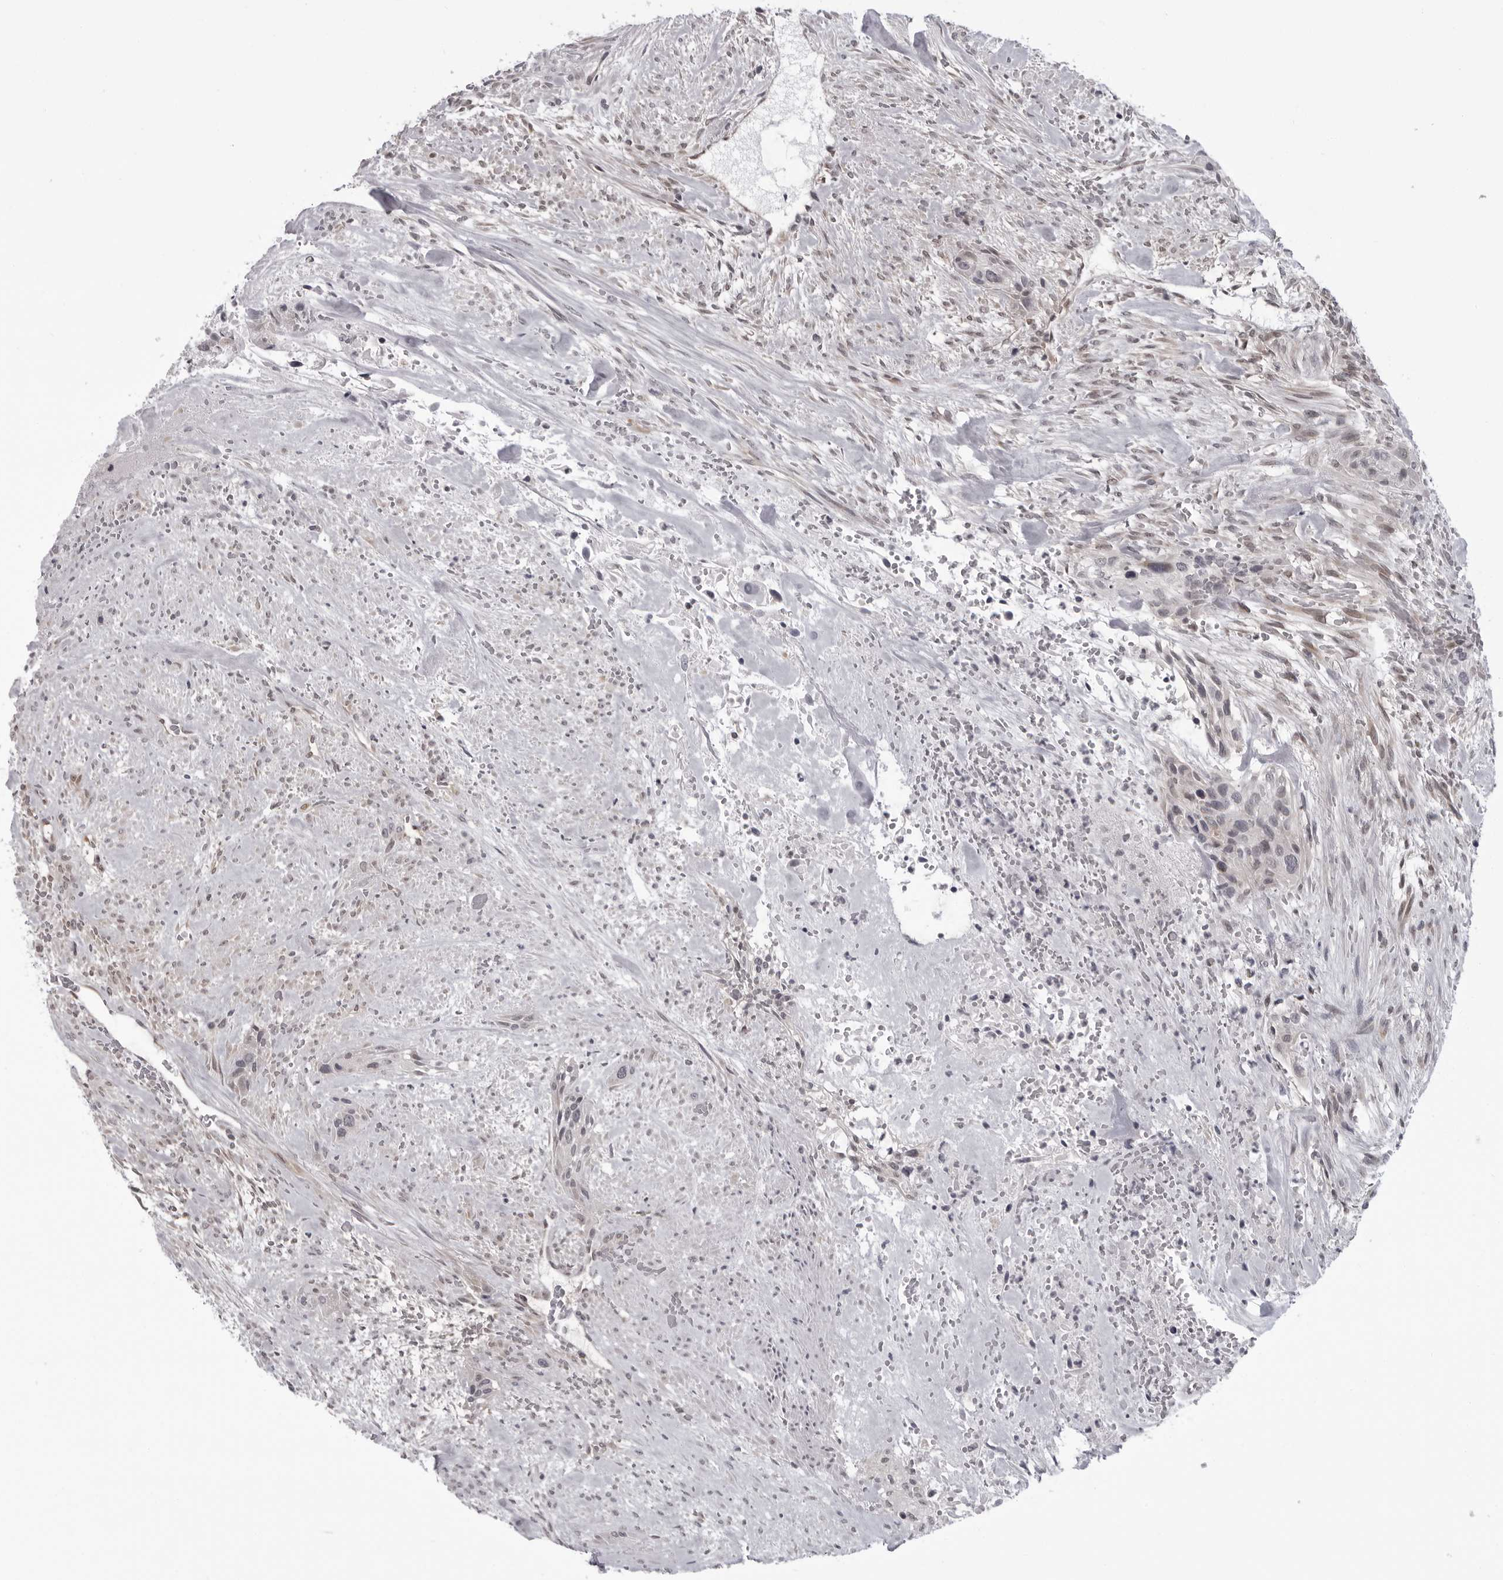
{"staining": {"intensity": "negative", "quantity": "none", "location": "none"}, "tissue": "urothelial cancer", "cell_type": "Tumor cells", "image_type": "cancer", "snomed": [{"axis": "morphology", "description": "Urothelial carcinoma, High grade"}, {"axis": "topography", "description": "Urinary bladder"}], "caption": "Micrograph shows no significant protein positivity in tumor cells of urothelial cancer.", "gene": "MAPK12", "patient": {"sex": "male", "age": 35}}